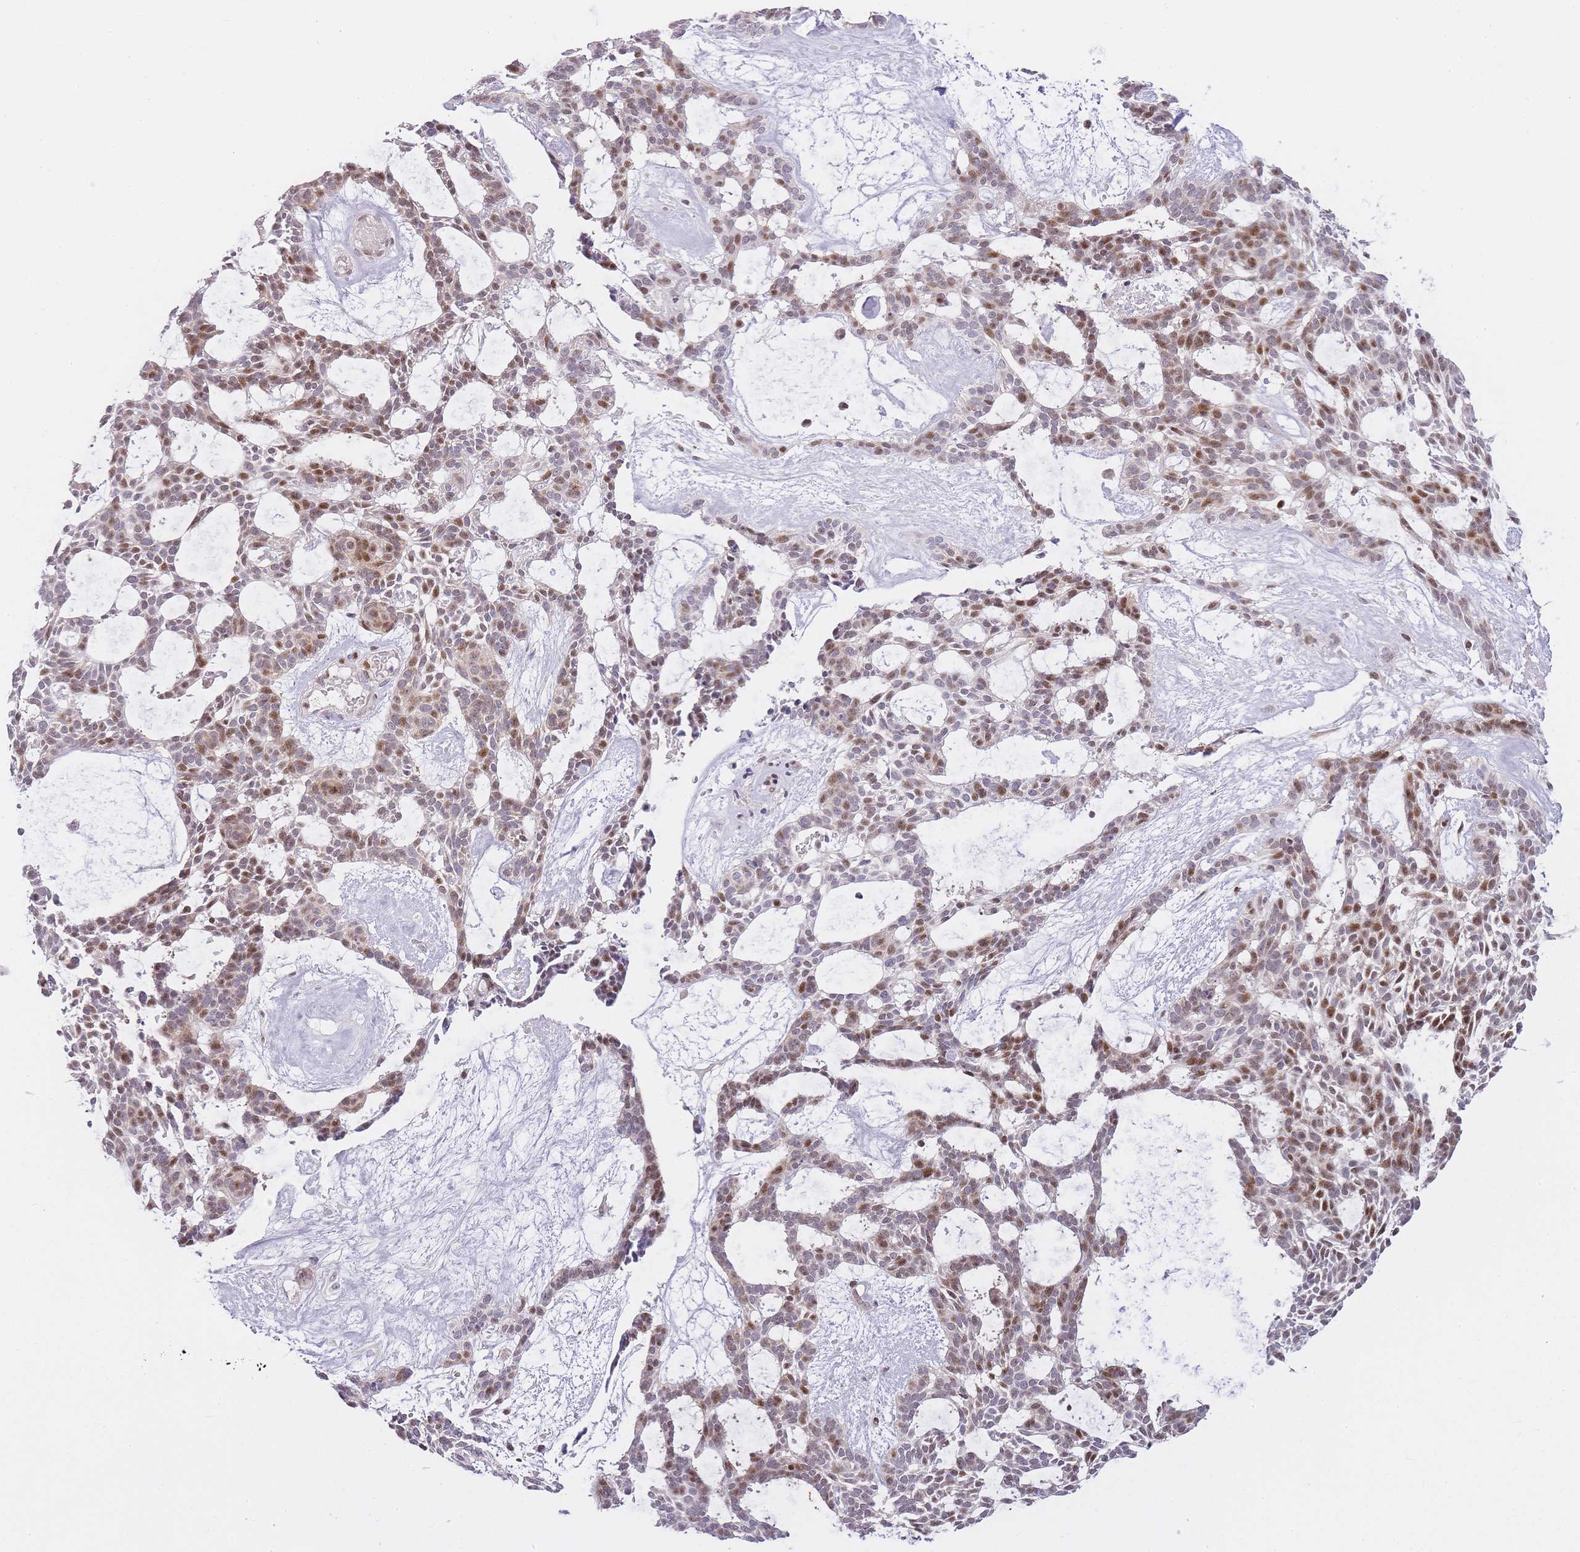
{"staining": {"intensity": "moderate", "quantity": "25%-75%", "location": "cytoplasmic/membranous,nuclear"}, "tissue": "skin cancer", "cell_type": "Tumor cells", "image_type": "cancer", "snomed": [{"axis": "morphology", "description": "Basal cell carcinoma"}, {"axis": "topography", "description": "Skin"}], "caption": "Immunohistochemistry (IHC) photomicrograph of neoplastic tissue: skin cancer stained using IHC reveals medium levels of moderate protein expression localized specifically in the cytoplasmic/membranous and nuclear of tumor cells, appearing as a cytoplasmic/membranous and nuclear brown color.", "gene": "OGG1", "patient": {"sex": "male", "age": 61}}